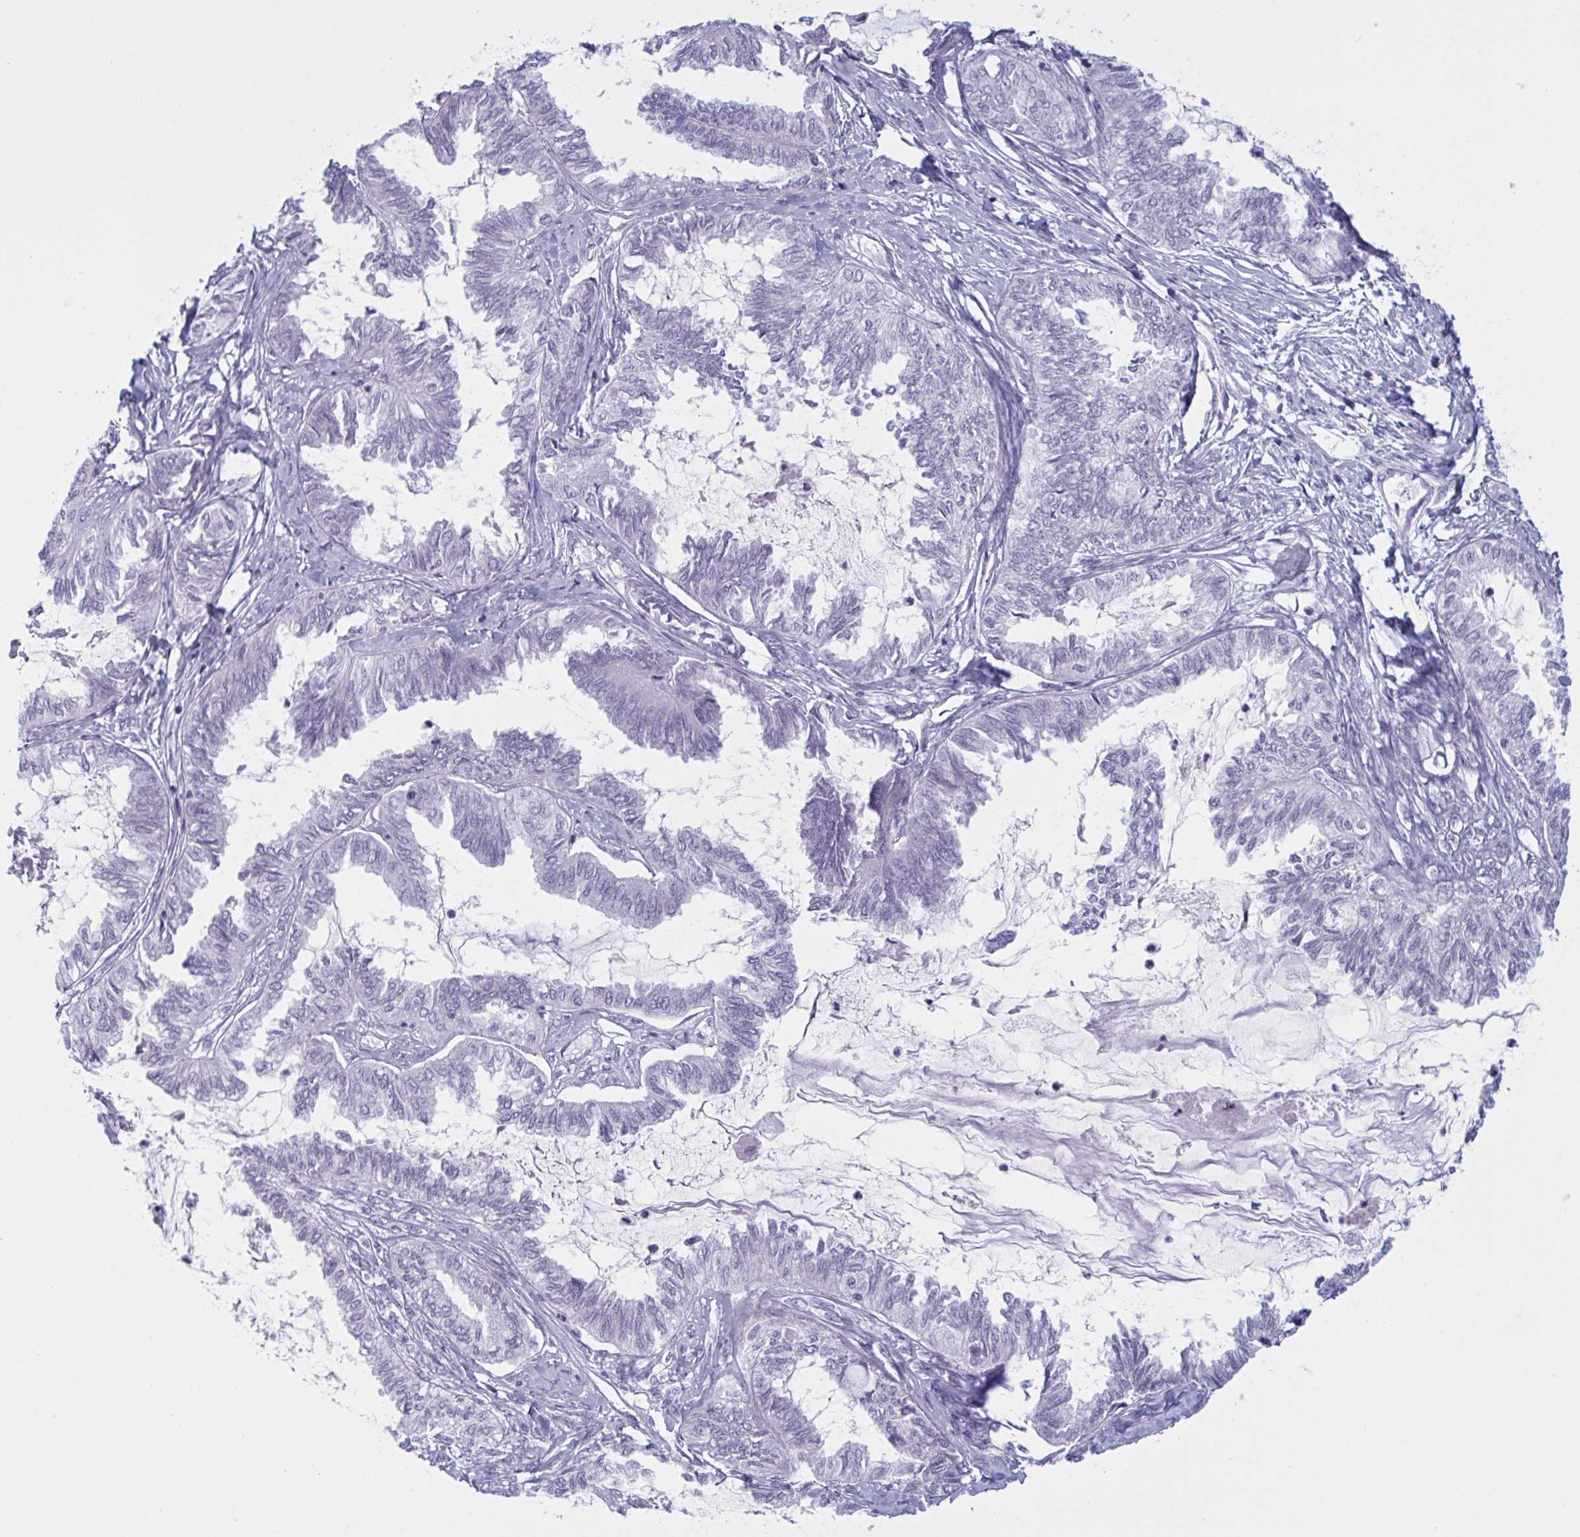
{"staining": {"intensity": "negative", "quantity": "none", "location": "none"}, "tissue": "ovarian cancer", "cell_type": "Tumor cells", "image_type": "cancer", "snomed": [{"axis": "morphology", "description": "Carcinoma, endometroid"}, {"axis": "topography", "description": "Ovary"}], "caption": "High magnification brightfield microscopy of ovarian cancer stained with DAB (3,3'-diaminobenzidine) (brown) and counterstained with hematoxylin (blue): tumor cells show no significant expression.", "gene": "OR1L3", "patient": {"sex": "female", "age": 70}}